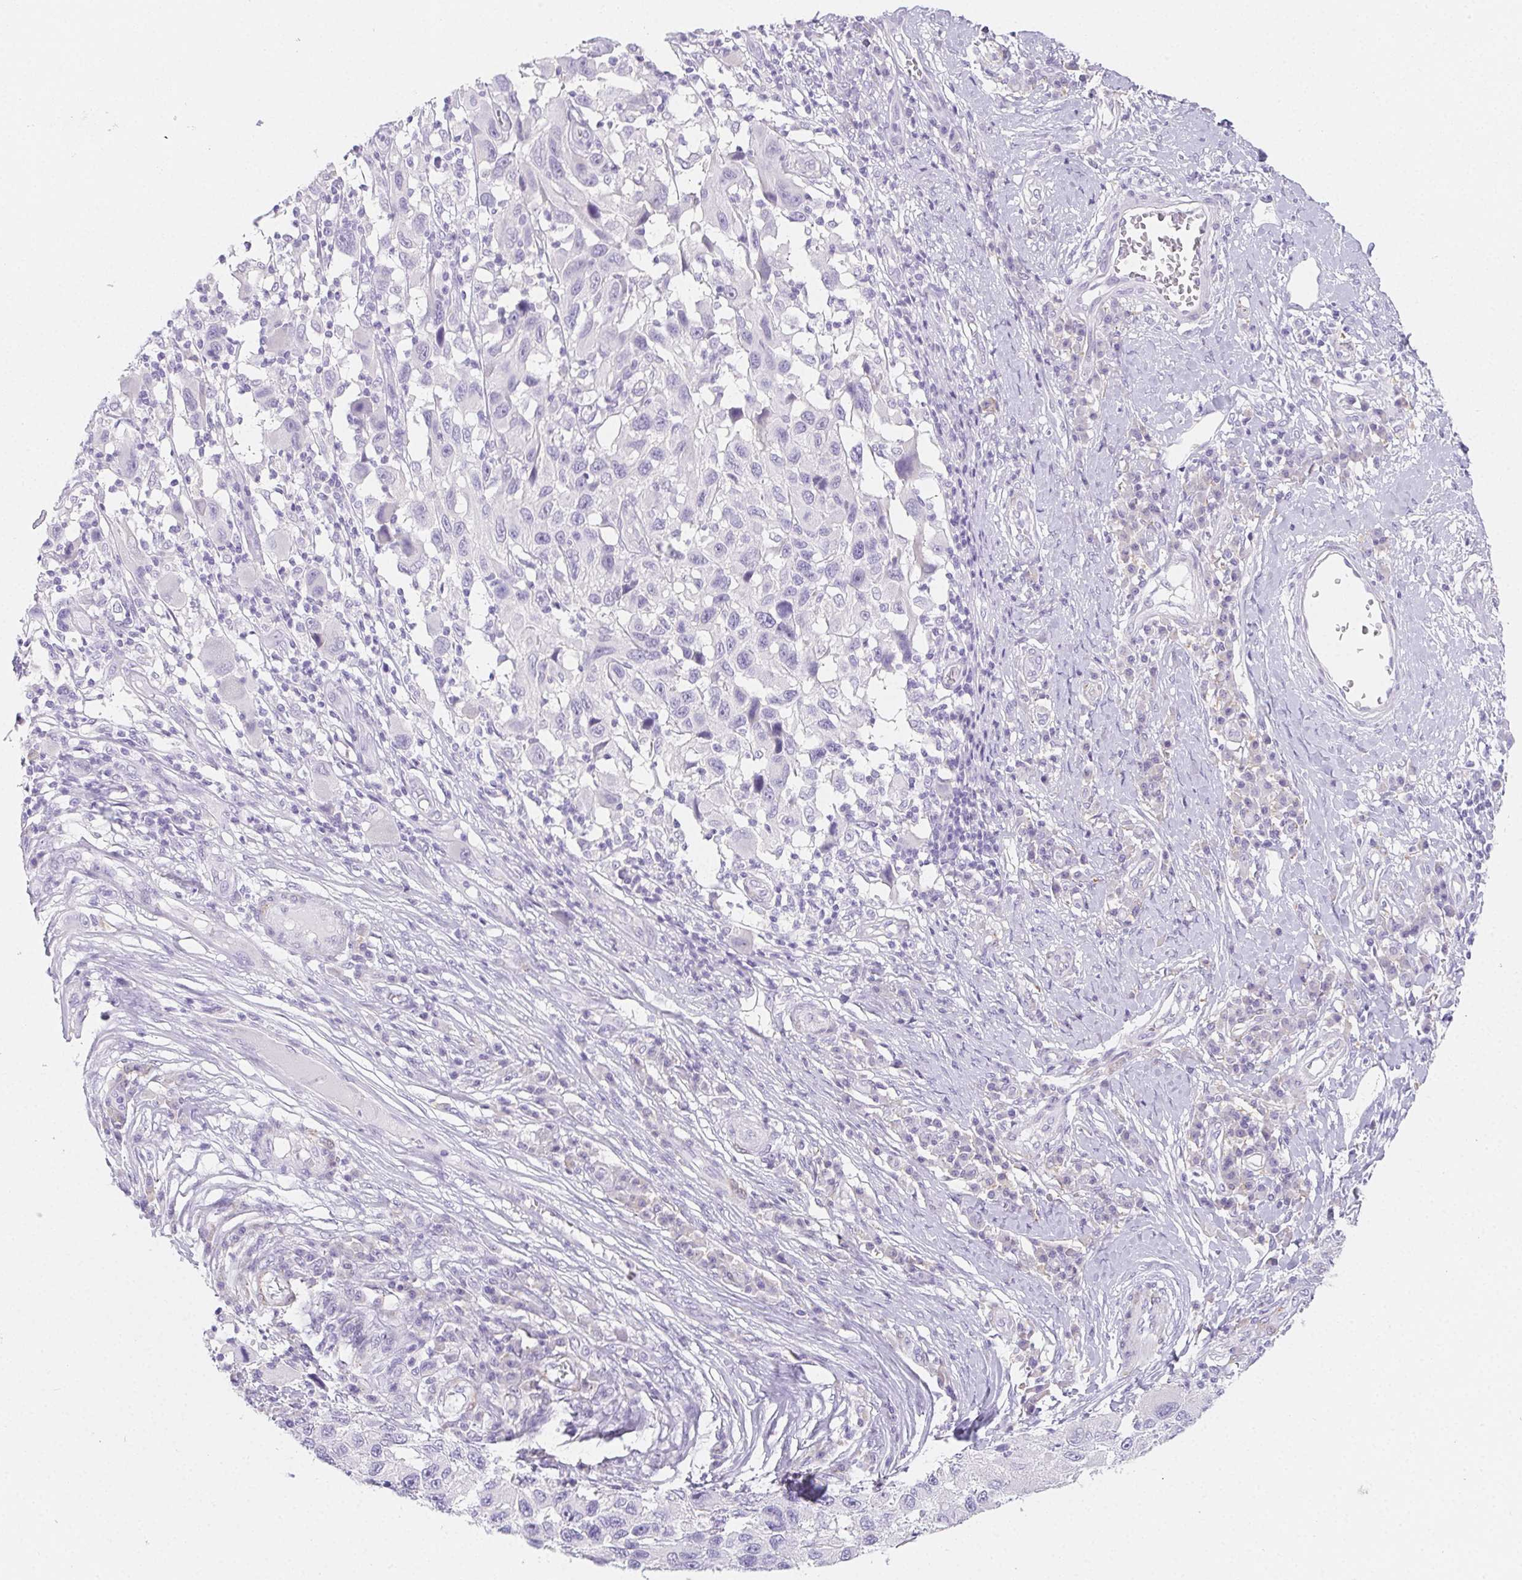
{"staining": {"intensity": "negative", "quantity": "none", "location": "none"}, "tissue": "melanoma", "cell_type": "Tumor cells", "image_type": "cancer", "snomed": [{"axis": "morphology", "description": "Malignant melanoma, NOS"}, {"axis": "topography", "description": "Skin"}], "caption": "An immunohistochemistry (IHC) histopathology image of malignant melanoma is shown. There is no staining in tumor cells of malignant melanoma.", "gene": "HRC", "patient": {"sex": "male", "age": 53}}